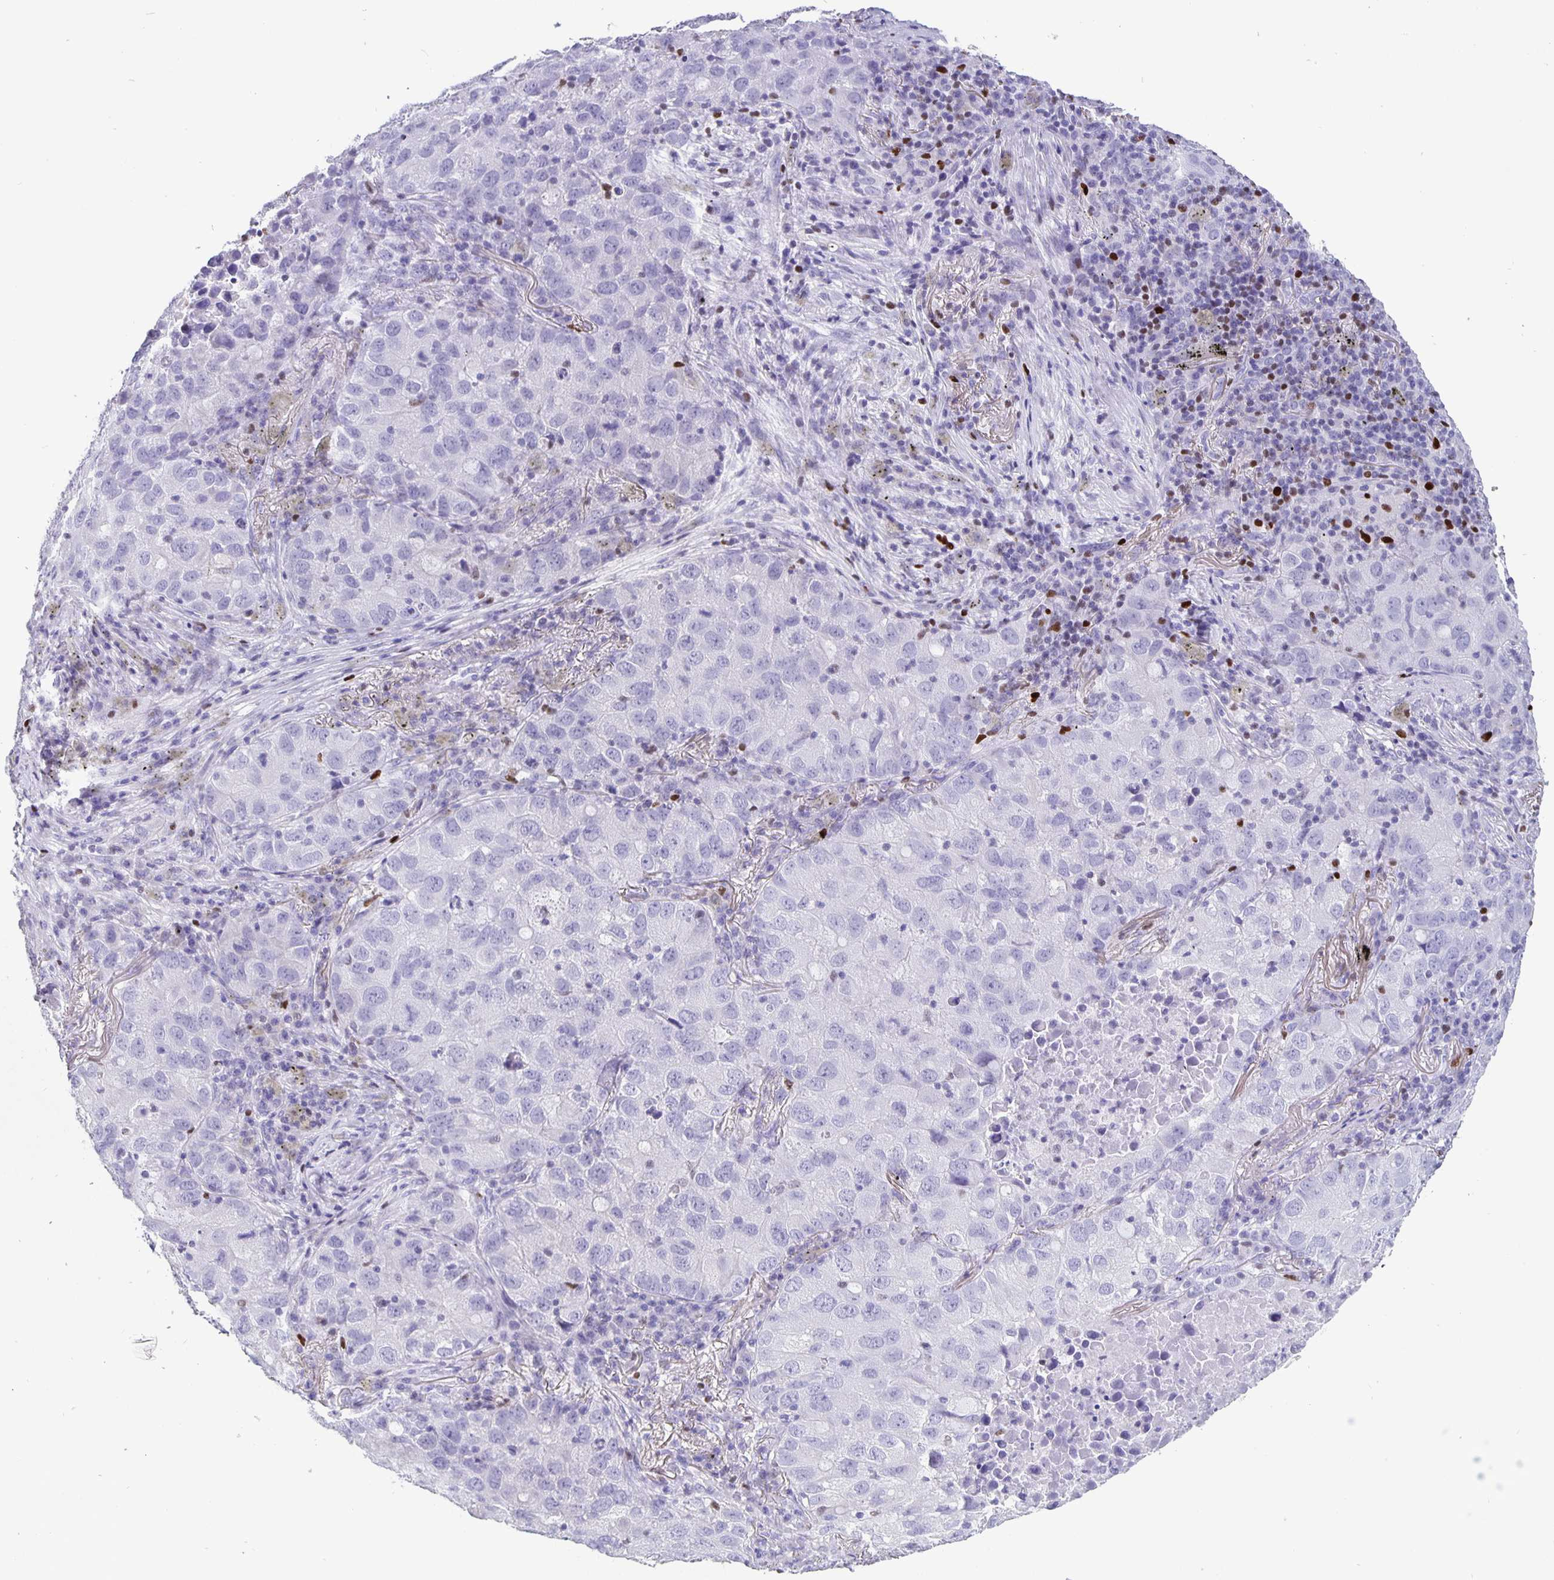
{"staining": {"intensity": "negative", "quantity": "none", "location": "none"}, "tissue": "lung cancer", "cell_type": "Tumor cells", "image_type": "cancer", "snomed": [{"axis": "morphology", "description": "Normal morphology"}, {"axis": "morphology", "description": "Adenocarcinoma, NOS"}, {"axis": "topography", "description": "Lymph node"}, {"axis": "topography", "description": "Lung"}], "caption": "Immunohistochemical staining of human adenocarcinoma (lung) reveals no significant expression in tumor cells.", "gene": "SATB2", "patient": {"sex": "female", "age": 51}}